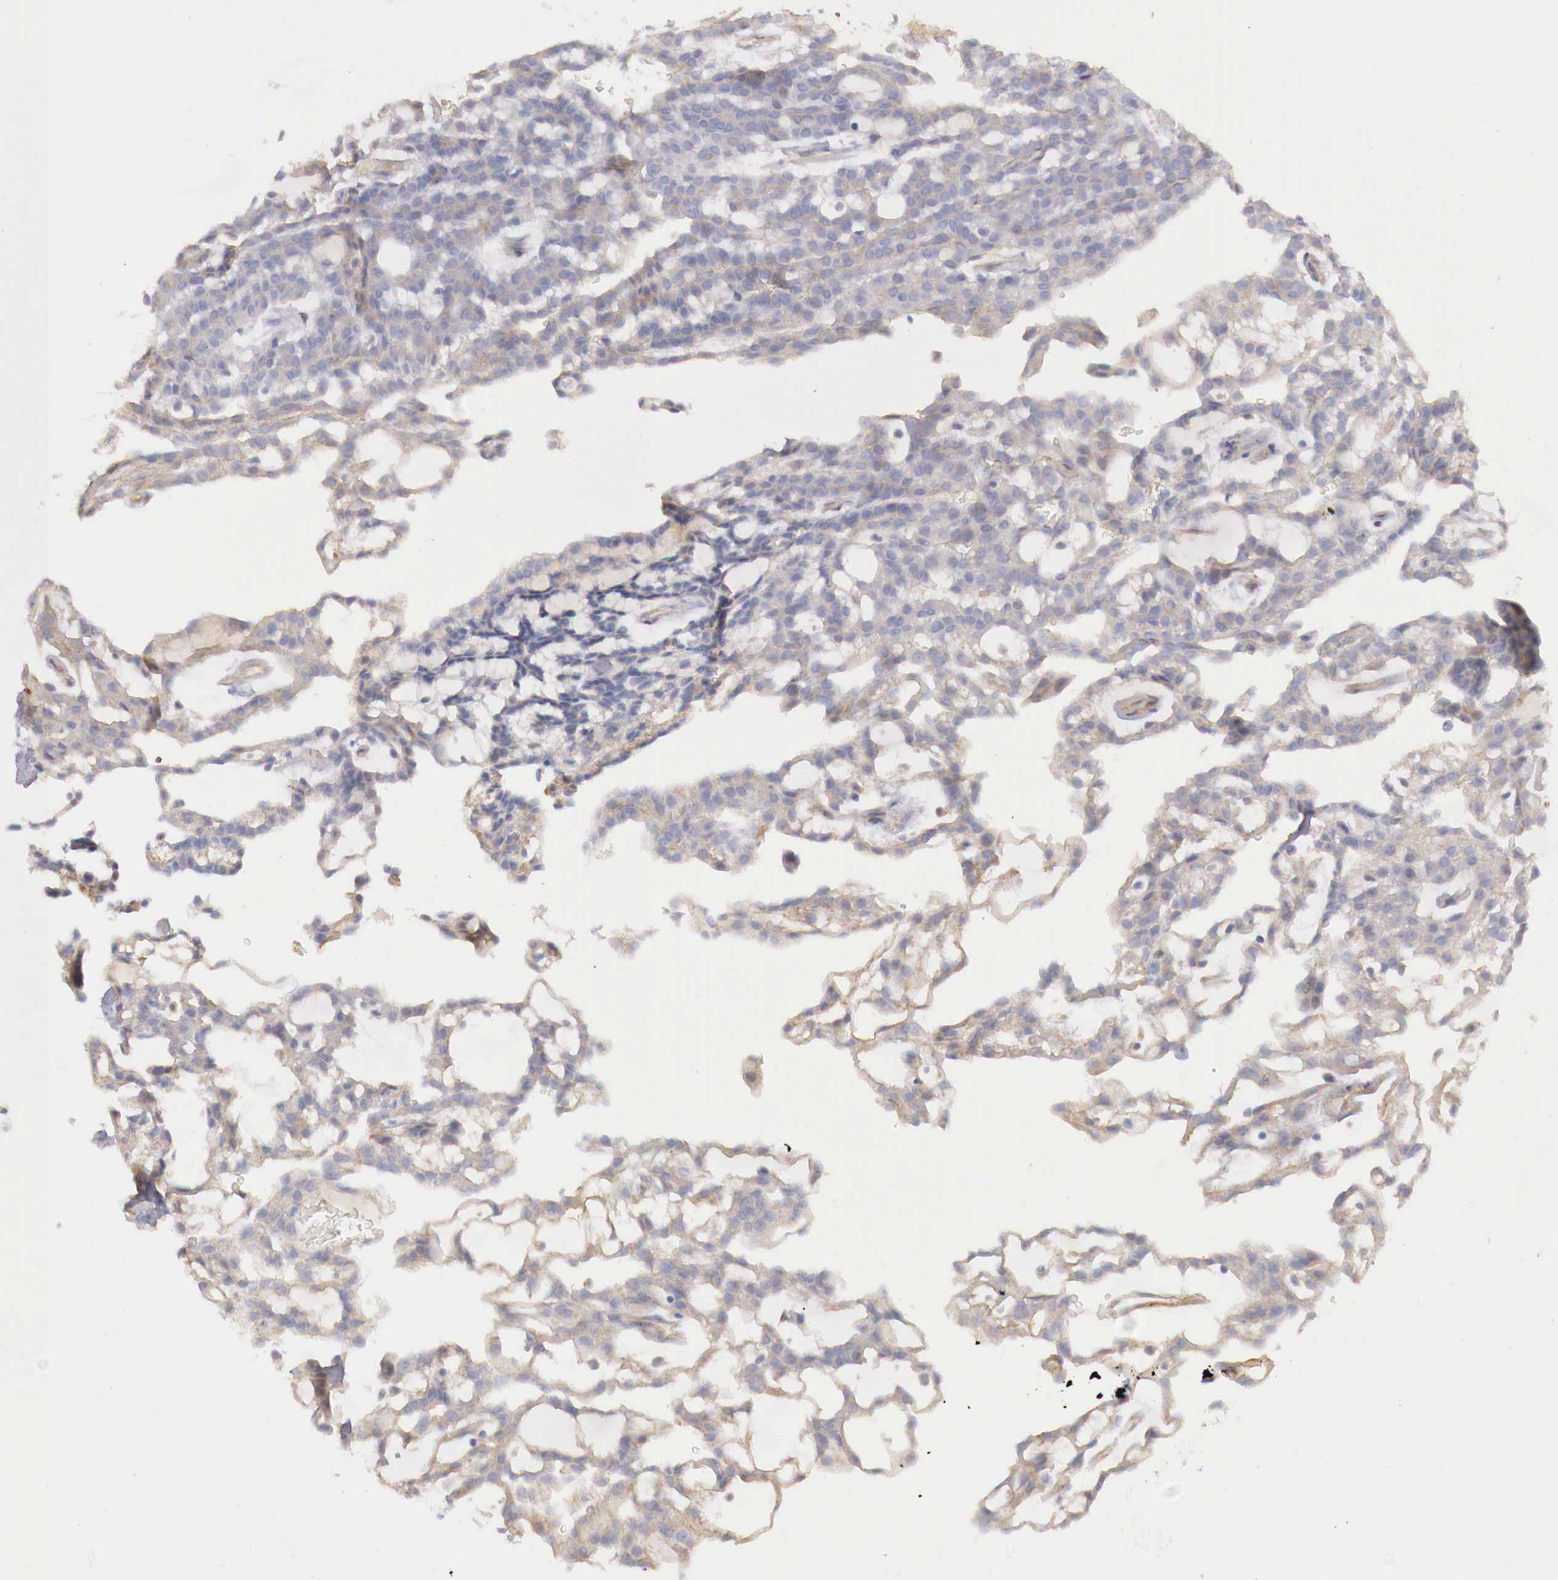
{"staining": {"intensity": "weak", "quantity": "25%-75%", "location": "cytoplasmic/membranous"}, "tissue": "renal cancer", "cell_type": "Tumor cells", "image_type": "cancer", "snomed": [{"axis": "morphology", "description": "Adenocarcinoma, NOS"}, {"axis": "topography", "description": "Kidney"}], "caption": "Renal adenocarcinoma stained for a protein (brown) reveals weak cytoplasmic/membranous positive expression in about 25%-75% of tumor cells.", "gene": "KLHDC7B", "patient": {"sex": "male", "age": 63}}